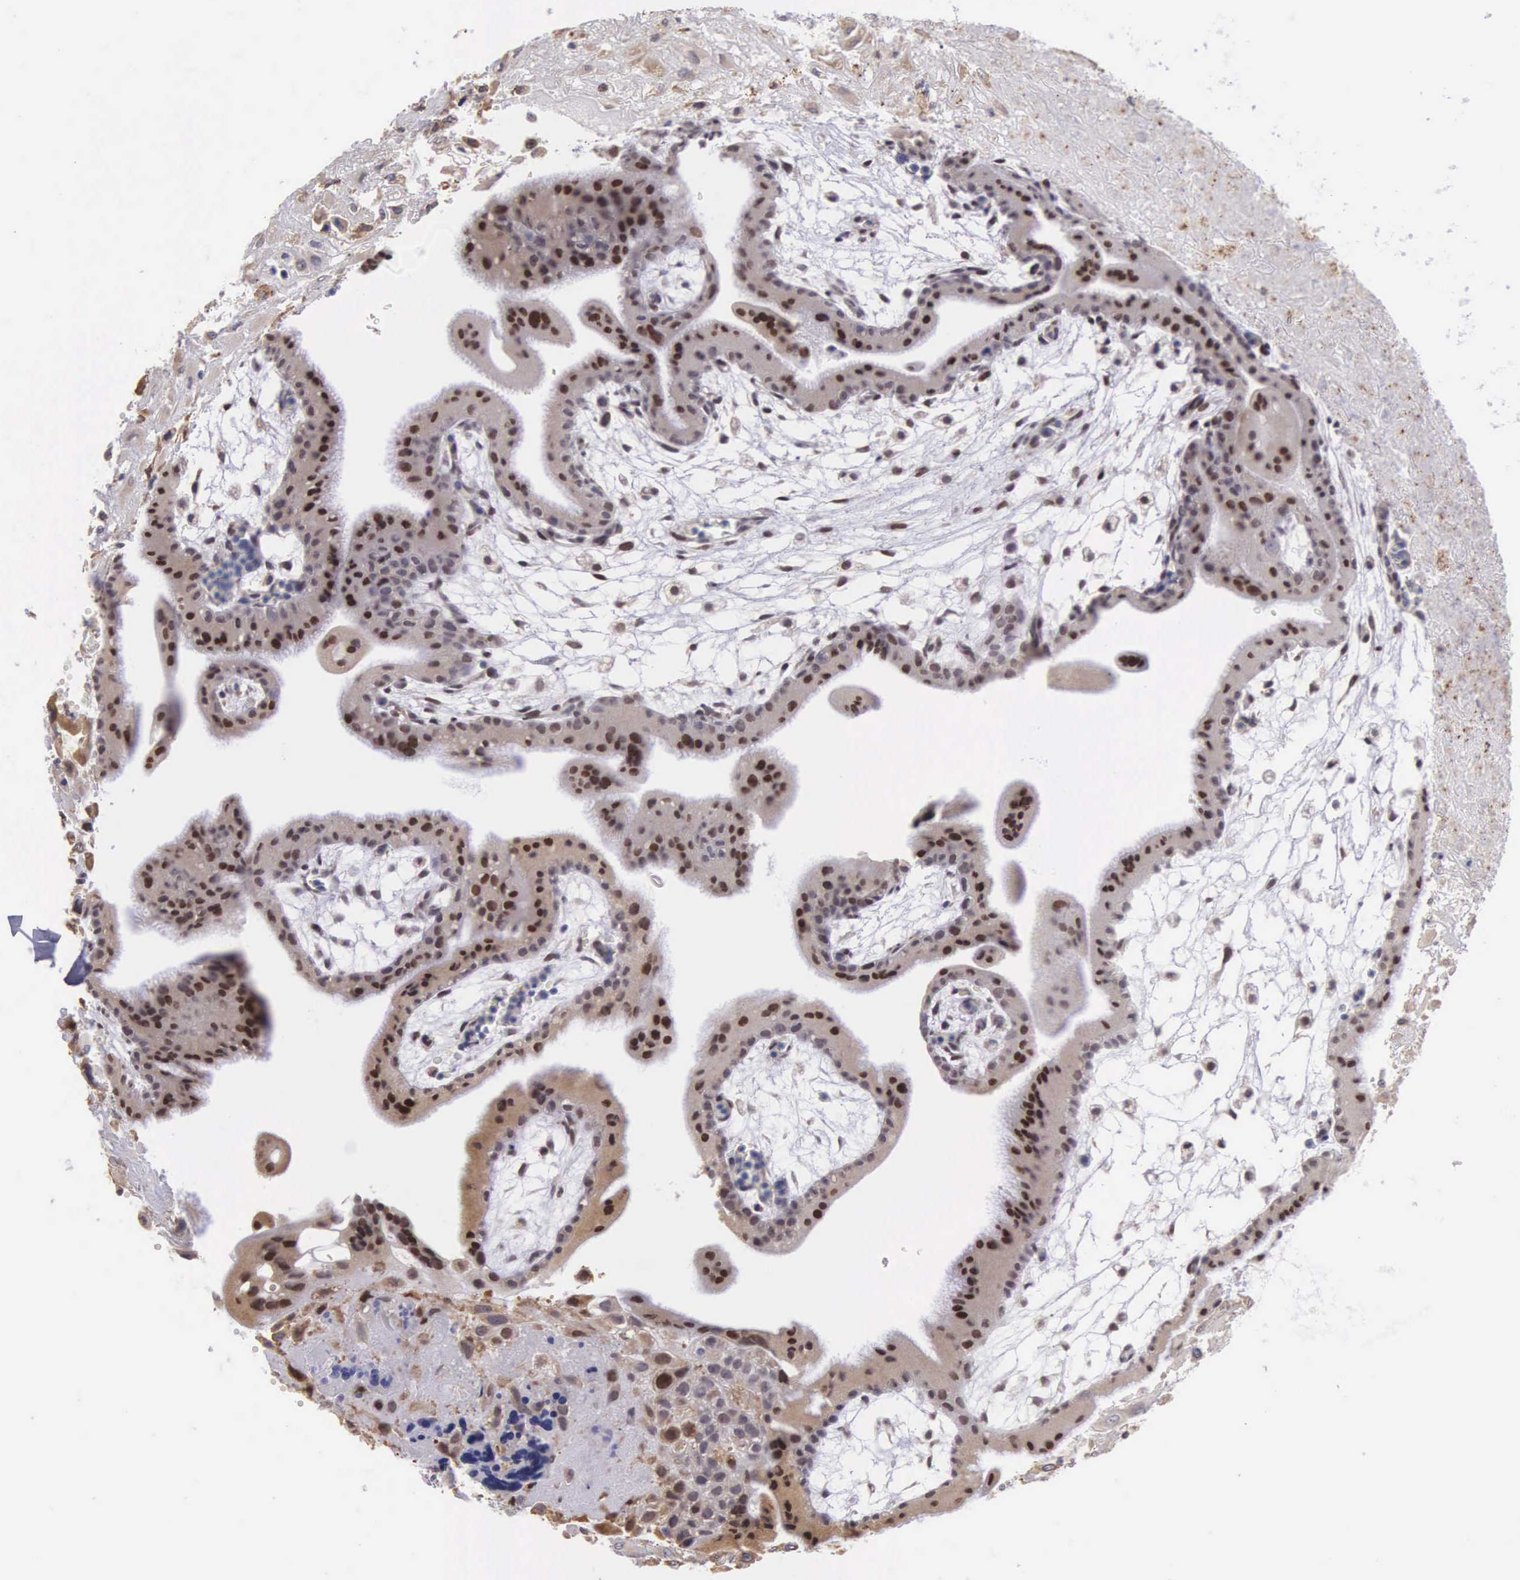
{"staining": {"intensity": "weak", "quantity": ">75%", "location": "cytoplasmic/membranous"}, "tissue": "placenta", "cell_type": "Decidual cells", "image_type": "normal", "snomed": [{"axis": "morphology", "description": "Normal tissue, NOS"}, {"axis": "topography", "description": "Placenta"}], "caption": "Protein expression analysis of normal placenta demonstrates weak cytoplasmic/membranous expression in approximately >75% of decidual cells.", "gene": "SLC25A21", "patient": {"sex": "female", "age": 35}}